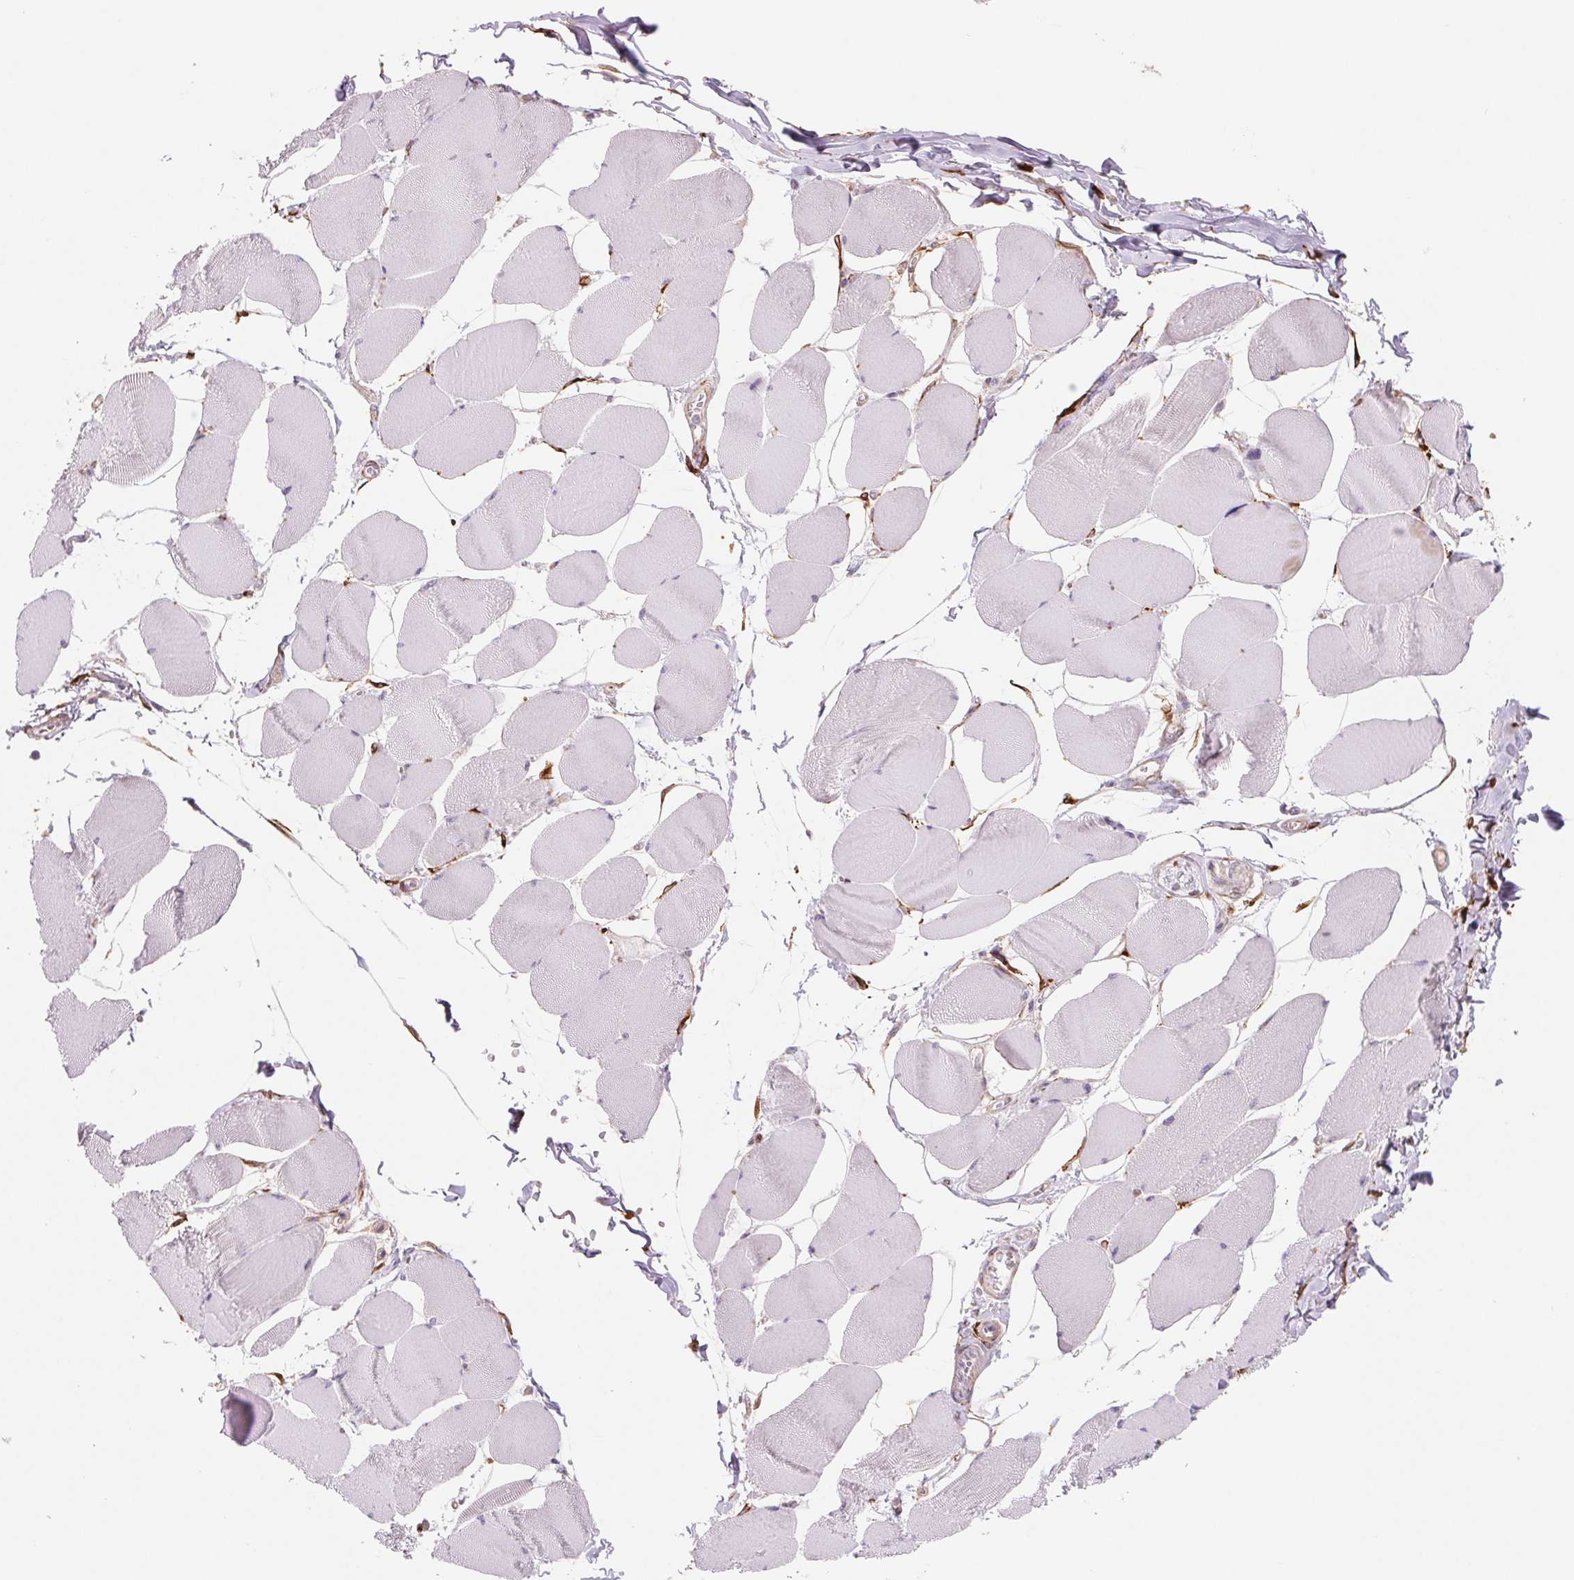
{"staining": {"intensity": "negative", "quantity": "none", "location": "none"}, "tissue": "skeletal muscle", "cell_type": "Myocytes", "image_type": "normal", "snomed": [{"axis": "morphology", "description": "Normal tissue, NOS"}, {"axis": "topography", "description": "Skeletal muscle"}], "caption": "A high-resolution image shows IHC staining of benign skeletal muscle, which displays no significant staining in myocytes. The staining is performed using DAB brown chromogen with nuclei counter-stained in using hematoxylin.", "gene": "FKBP10", "patient": {"sex": "female", "age": 75}}